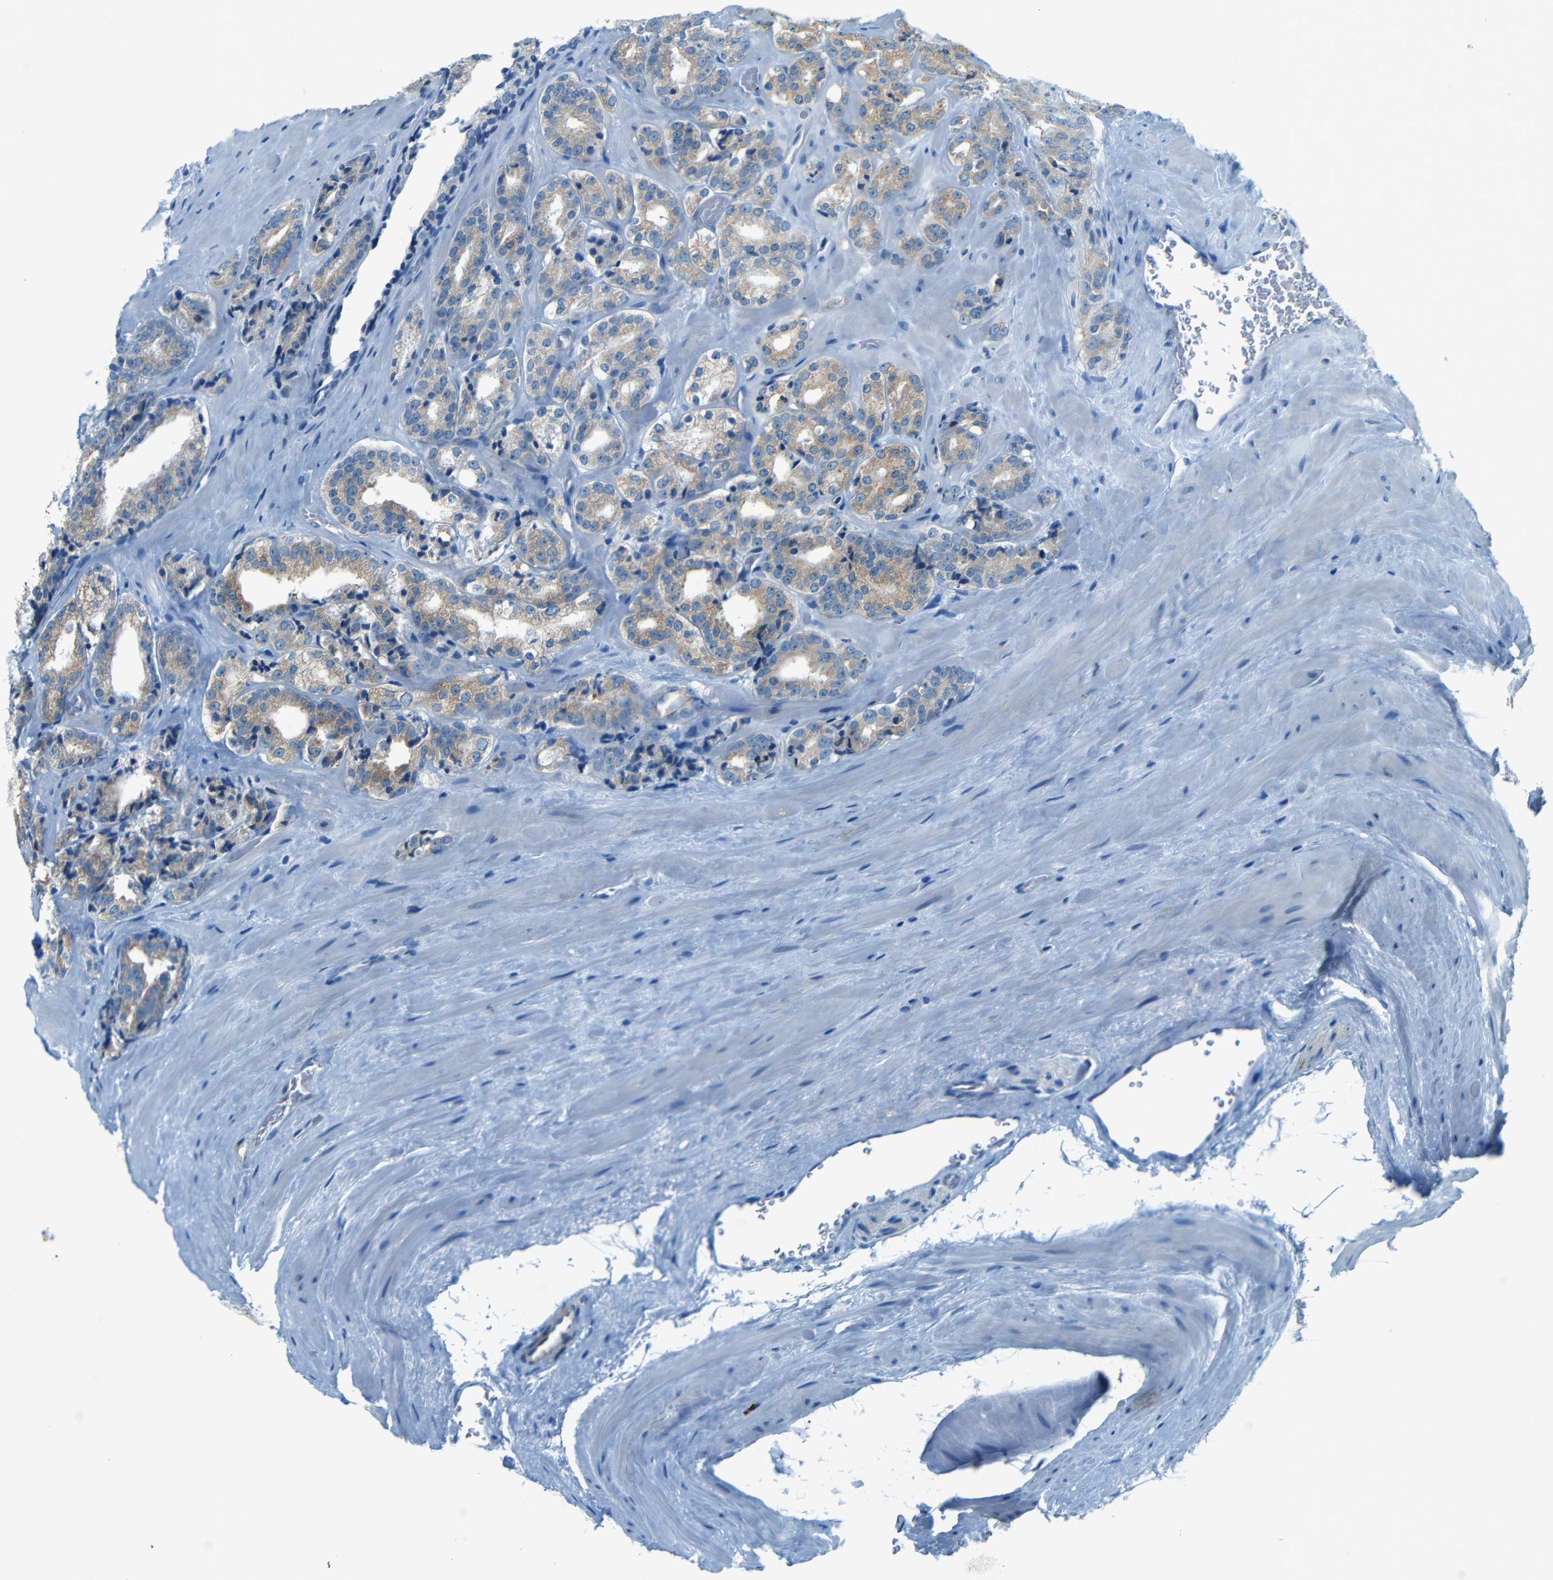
{"staining": {"intensity": "weak", "quantity": ">75%", "location": "cytoplasmic/membranous"}, "tissue": "prostate cancer", "cell_type": "Tumor cells", "image_type": "cancer", "snomed": [{"axis": "morphology", "description": "Adenocarcinoma, High grade"}, {"axis": "topography", "description": "Prostate"}], "caption": "Tumor cells demonstrate weak cytoplasmic/membranous positivity in about >75% of cells in adenocarcinoma (high-grade) (prostate).", "gene": "MAP2", "patient": {"sex": "male", "age": 60}}